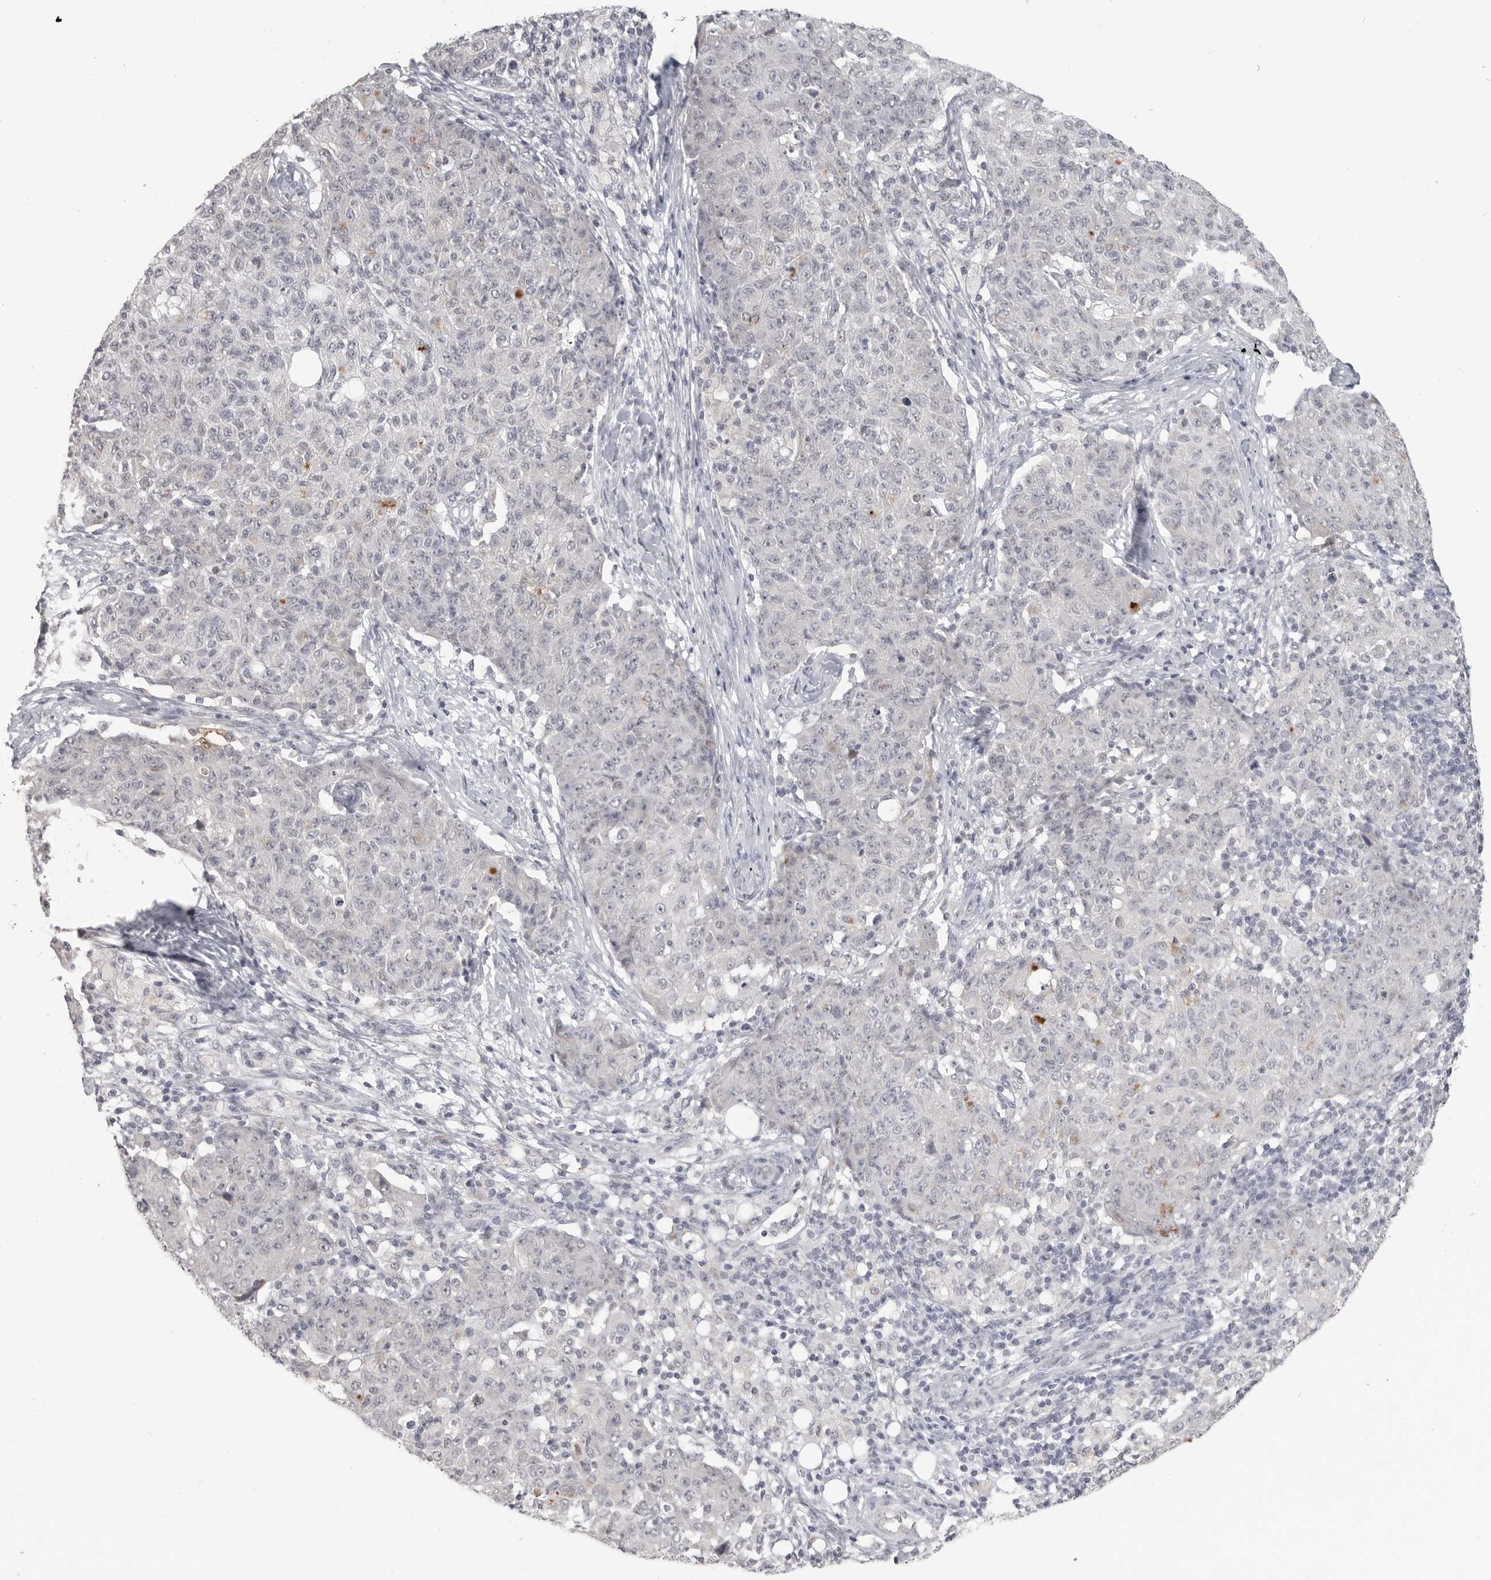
{"staining": {"intensity": "negative", "quantity": "none", "location": "none"}, "tissue": "ovarian cancer", "cell_type": "Tumor cells", "image_type": "cancer", "snomed": [{"axis": "morphology", "description": "Carcinoma, endometroid"}, {"axis": "topography", "description": "Ovary"}], "caption": "Tumor cells are negative for protein expression in human endometroid carcinoma (ovarian).", "gene": "PRSS1", "patient": {"sex": "female", "age": 42}}